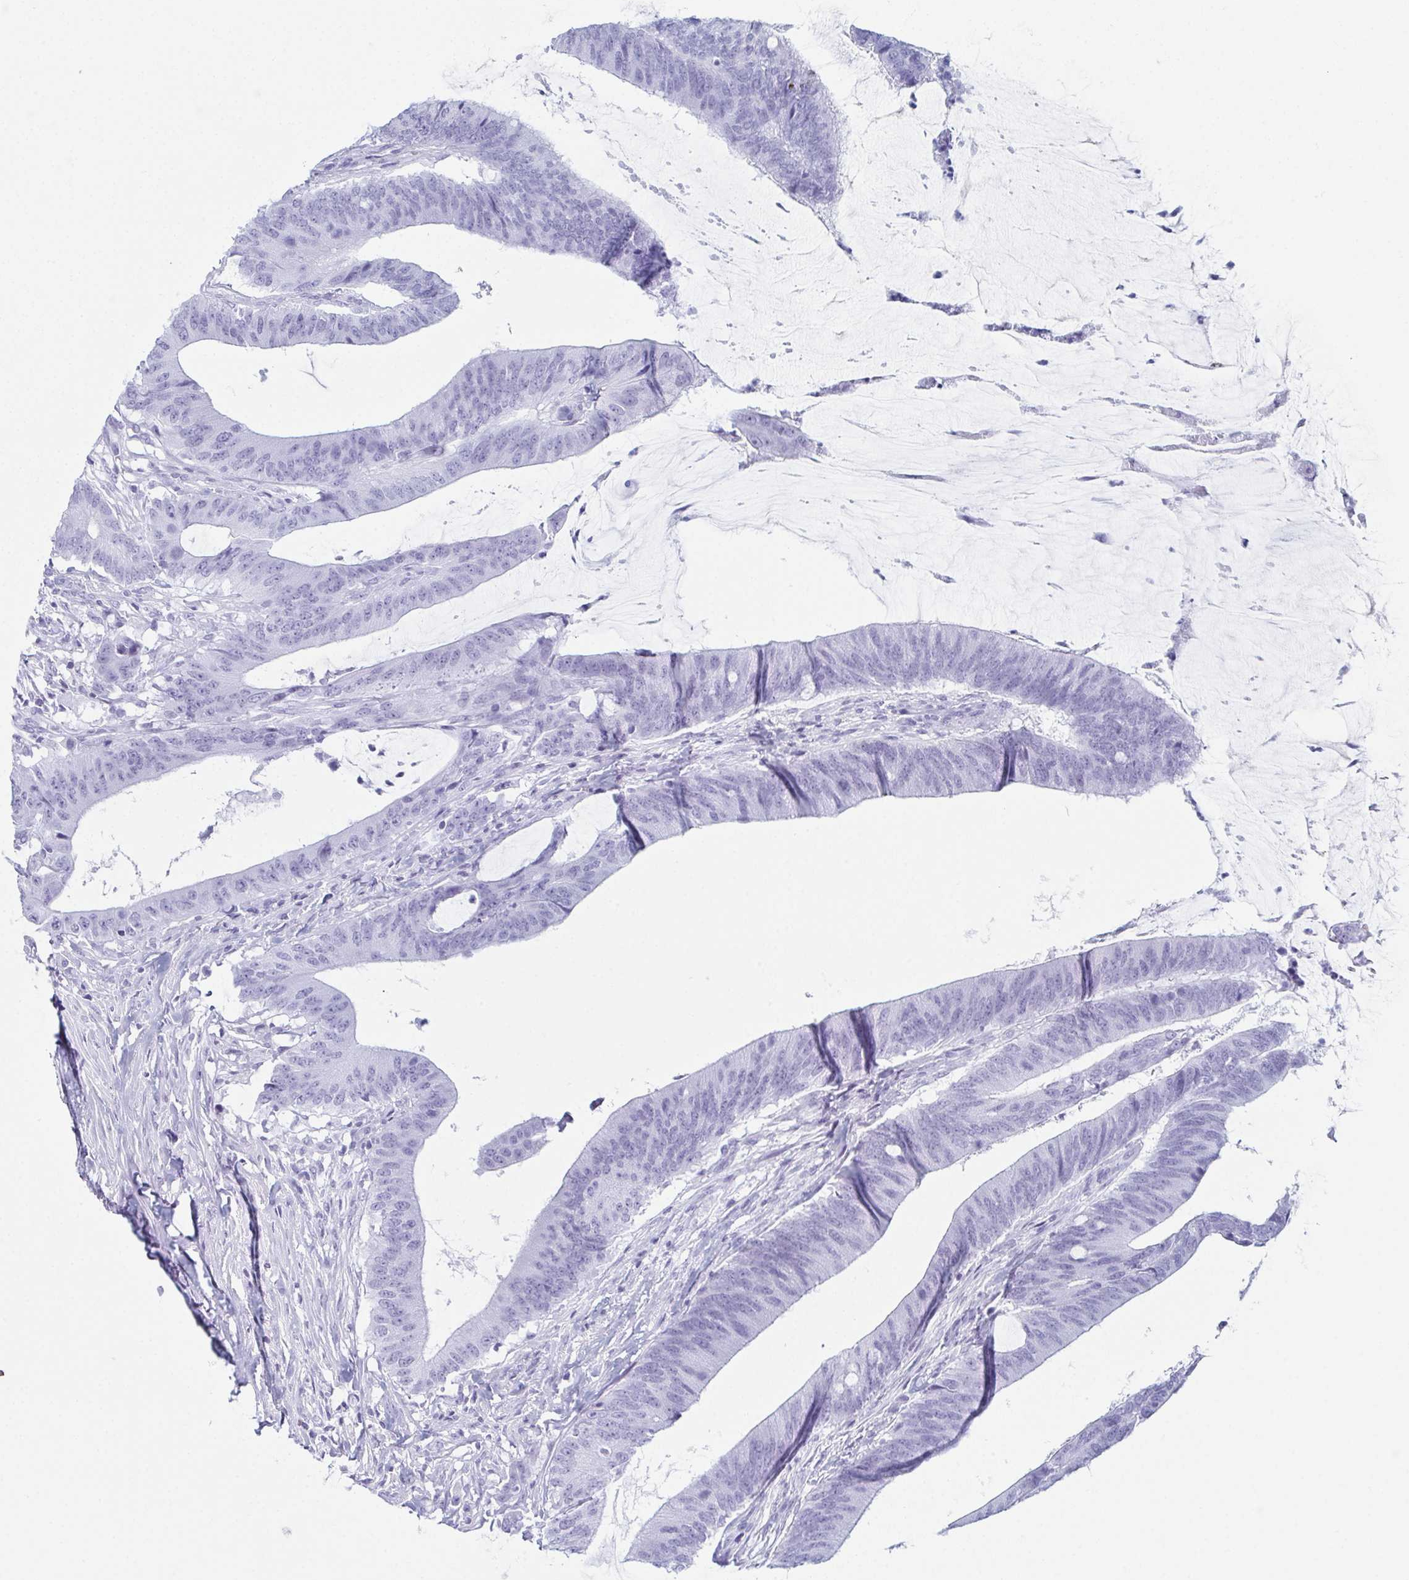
{"staining": {"intensity": "negative", "quantity": "none", "location": "none"}, "tissue": "colorectal cancer", "cell_type": "Tumor cells", "image_type": "cancer", "snomed": [{"axis": "morphology", "description": "Adenocarcinoma, NOS"}, {"axis": "topography", "description": "Colon"}], "caption": "High power microscopy histopathology image of an immunohistochemistry histopathology image of adenocarcinoma (colorectal), revealing no significant expression in tumor cells. (DAB IHC with hematoxylin counter stain).", "gene": "ENKUR", "patient": {"sex": "female", "age": 43}}